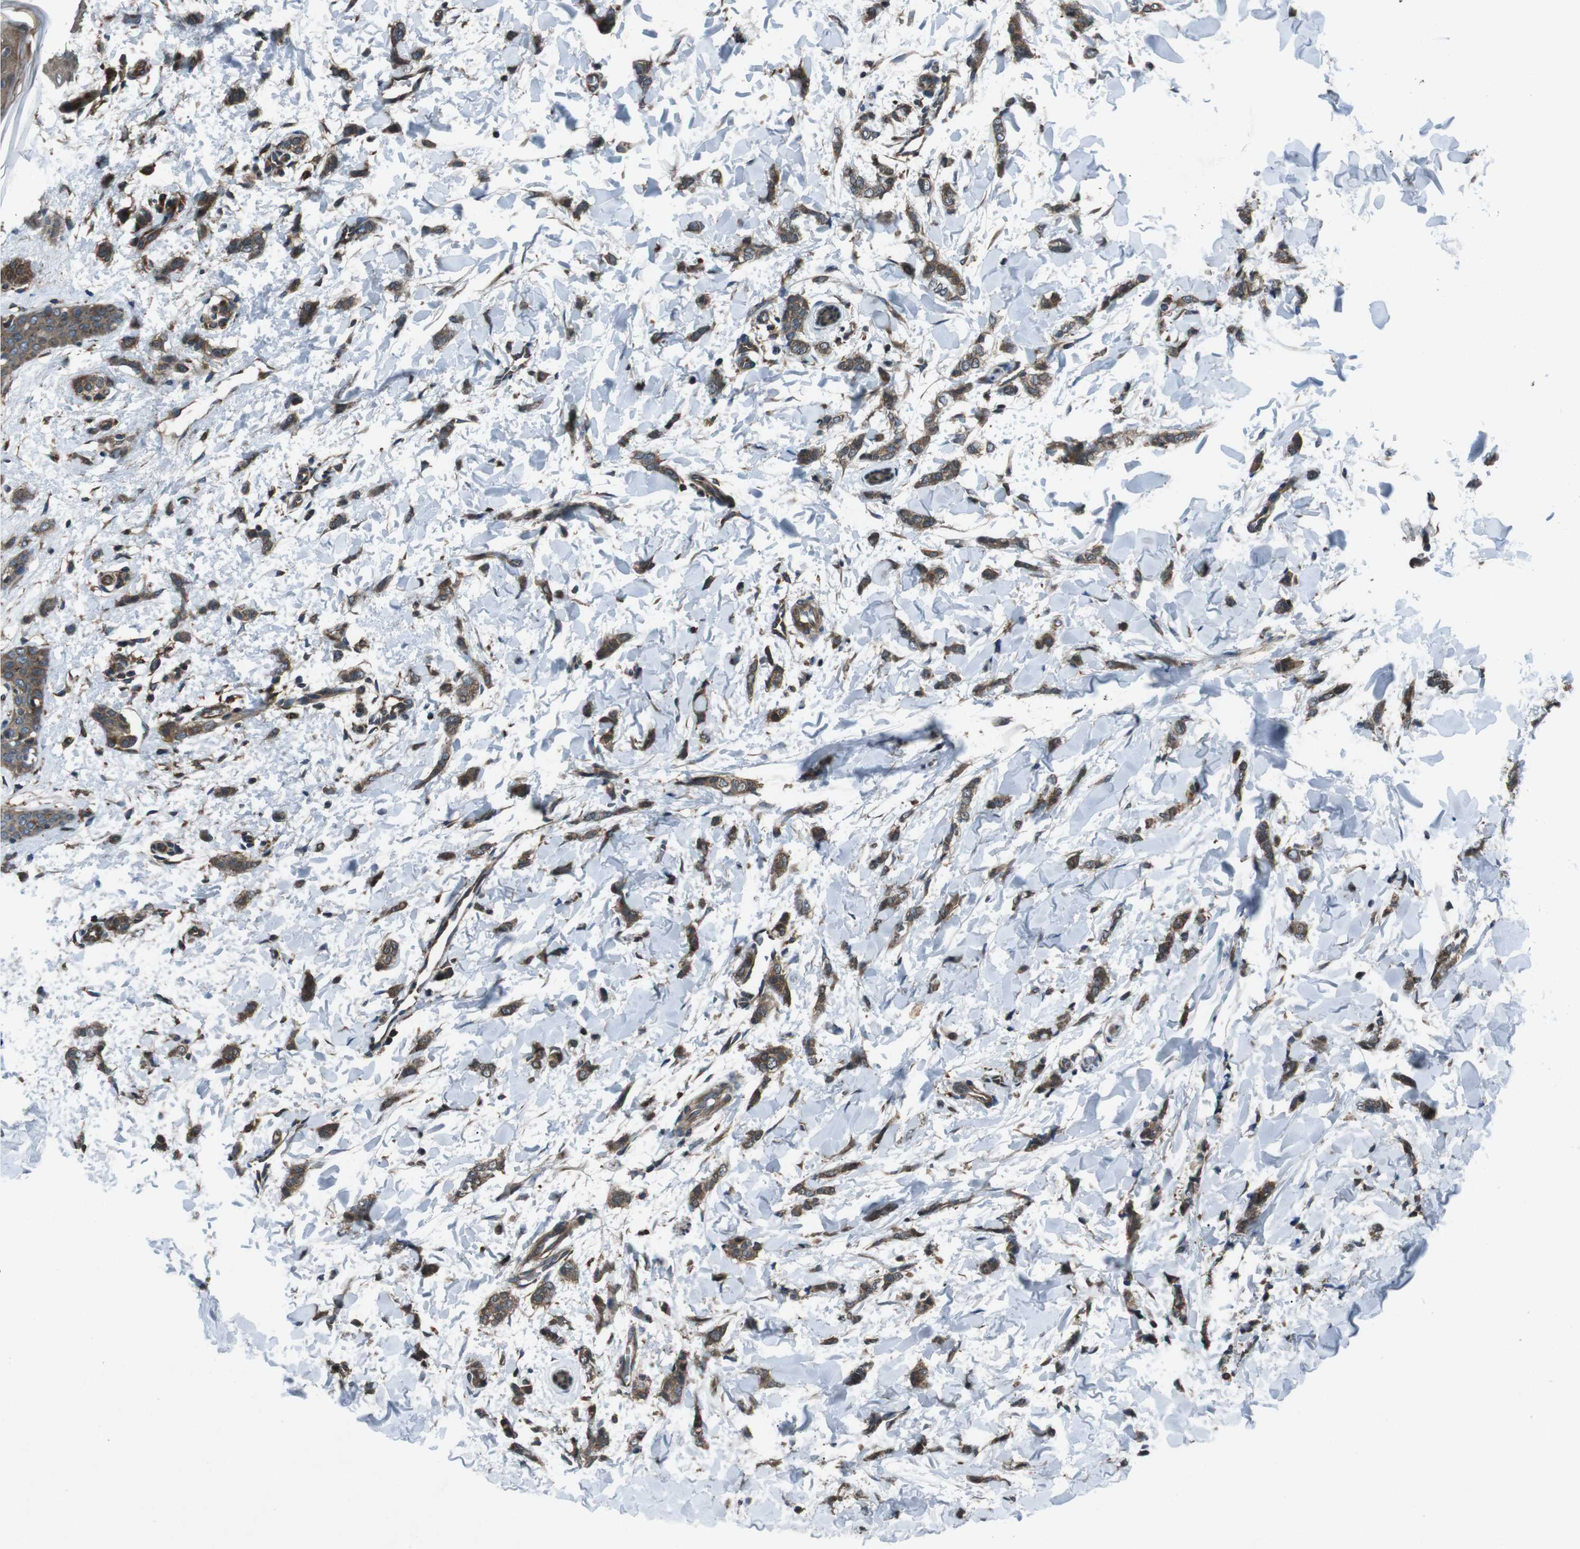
{"staining": {"intensity": "moderate", "quantity": ">75%", "location": "cytoplasmic/membranous"}, "tissue": "breast cancer", "cell_type": "Tumor cells", "image_type": "cancer", "snomed": [{"axis": "morphology", "description": "Lobular carcinoma"}, {"axis": "topography", "description": "Skin"}, {"axis": "topography", "description": "Breast"}], "caption": "DAB (3,3'-diaminobenzidine) immunohistochemical staining of human breast cancer displays moderate cytoplasmic/membranous protein positivity in approximately >75% of tumor cells.", "gene": "SLC27A4", "patient": {"sex": "female", "age": 46}}